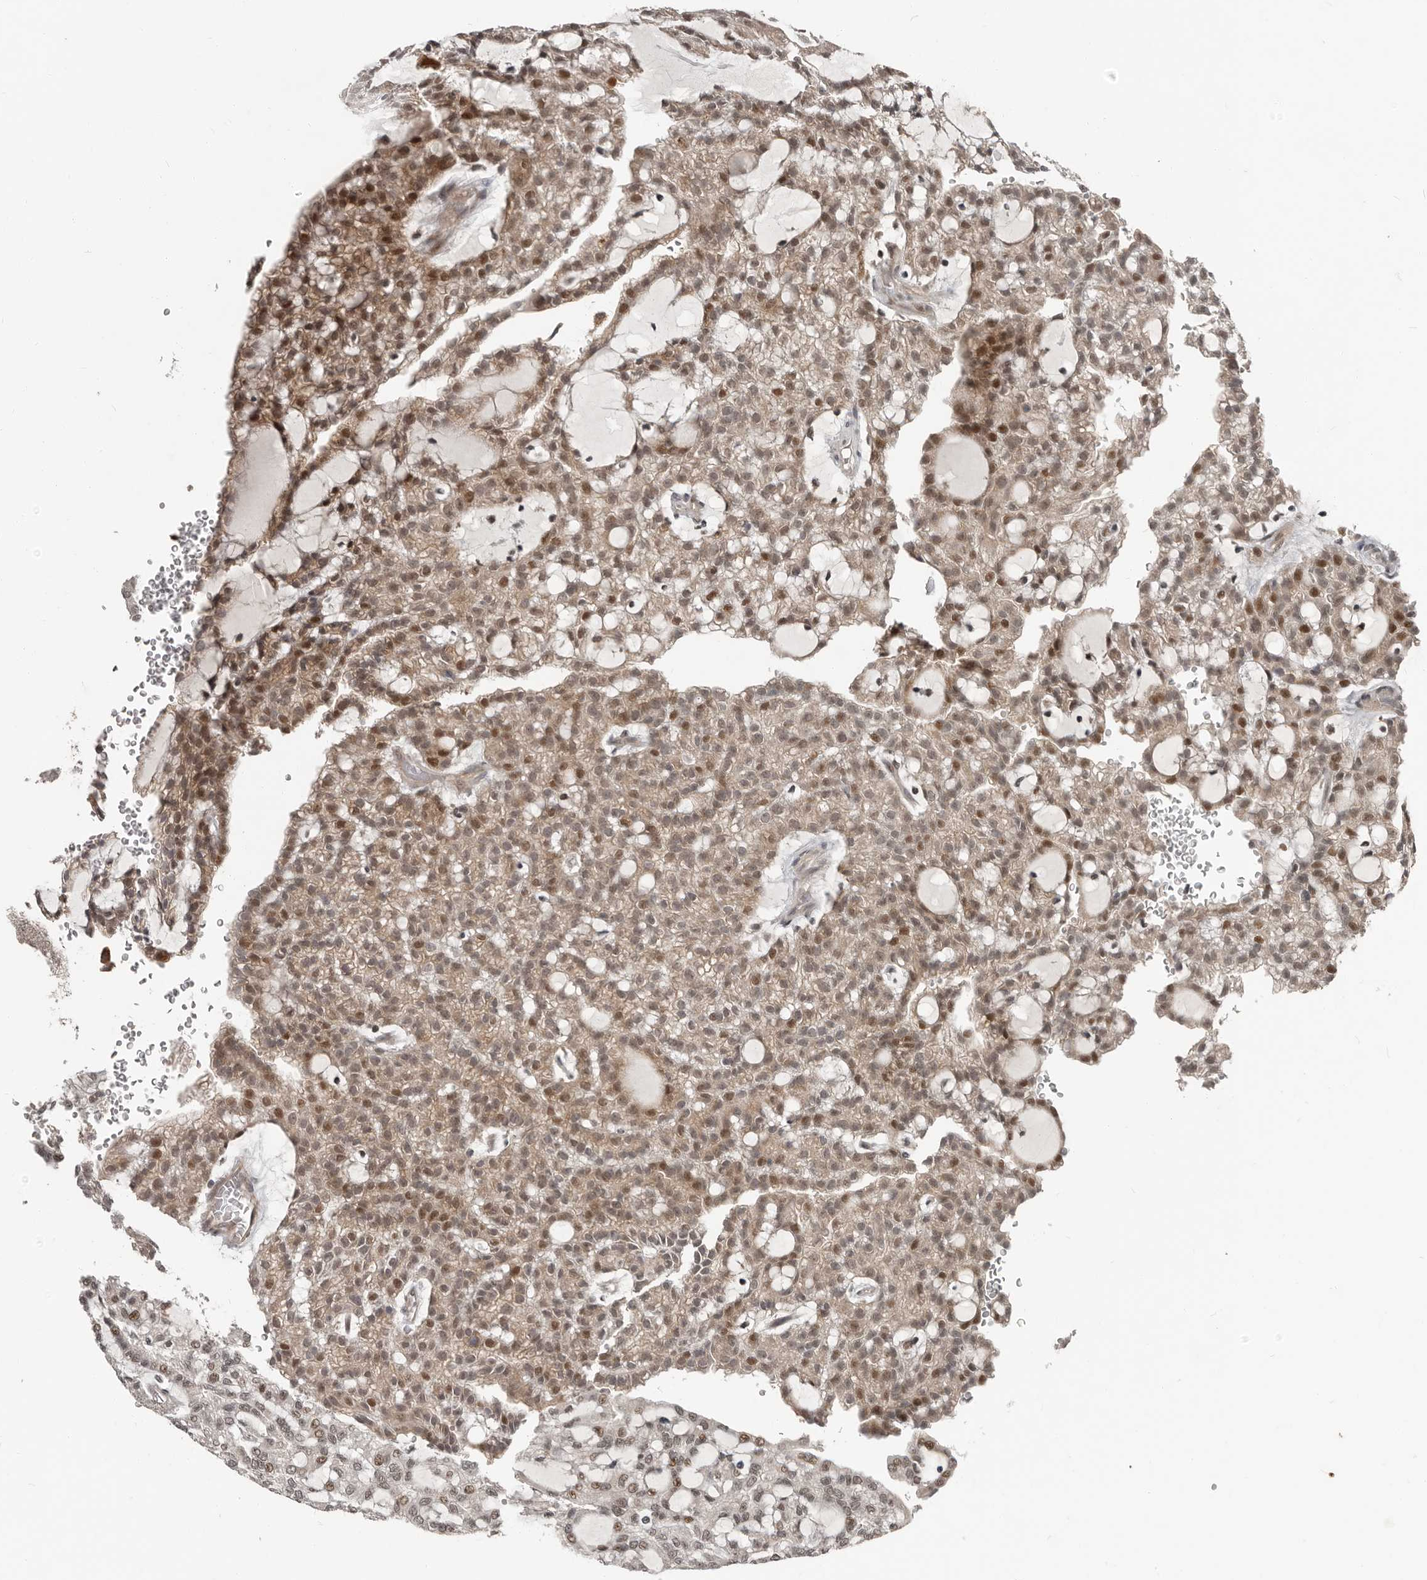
{"staining": {"intensity": "moderate", "quantity": "25%-75%", "location": "cytoplasmic/membranous,nuclear"}, "tissue": "renal cancer", "cell_type": "Tumor cells", "image_type": "cancer", "snomed": [{"axis": "morphology", "description": "Adenocarcinoma, NOS"}, {"axis": "topography", "description": "Kidney"}], "caption": "Protein staining by immunohistochemistry reveals moderate cytoplasmic/membranous and nuclear staining in about 25%-75% of tumor cells in adenocarcinoma (renal).", "gene": "APOL6", "patient": {"sex": "male", "age": 63}}